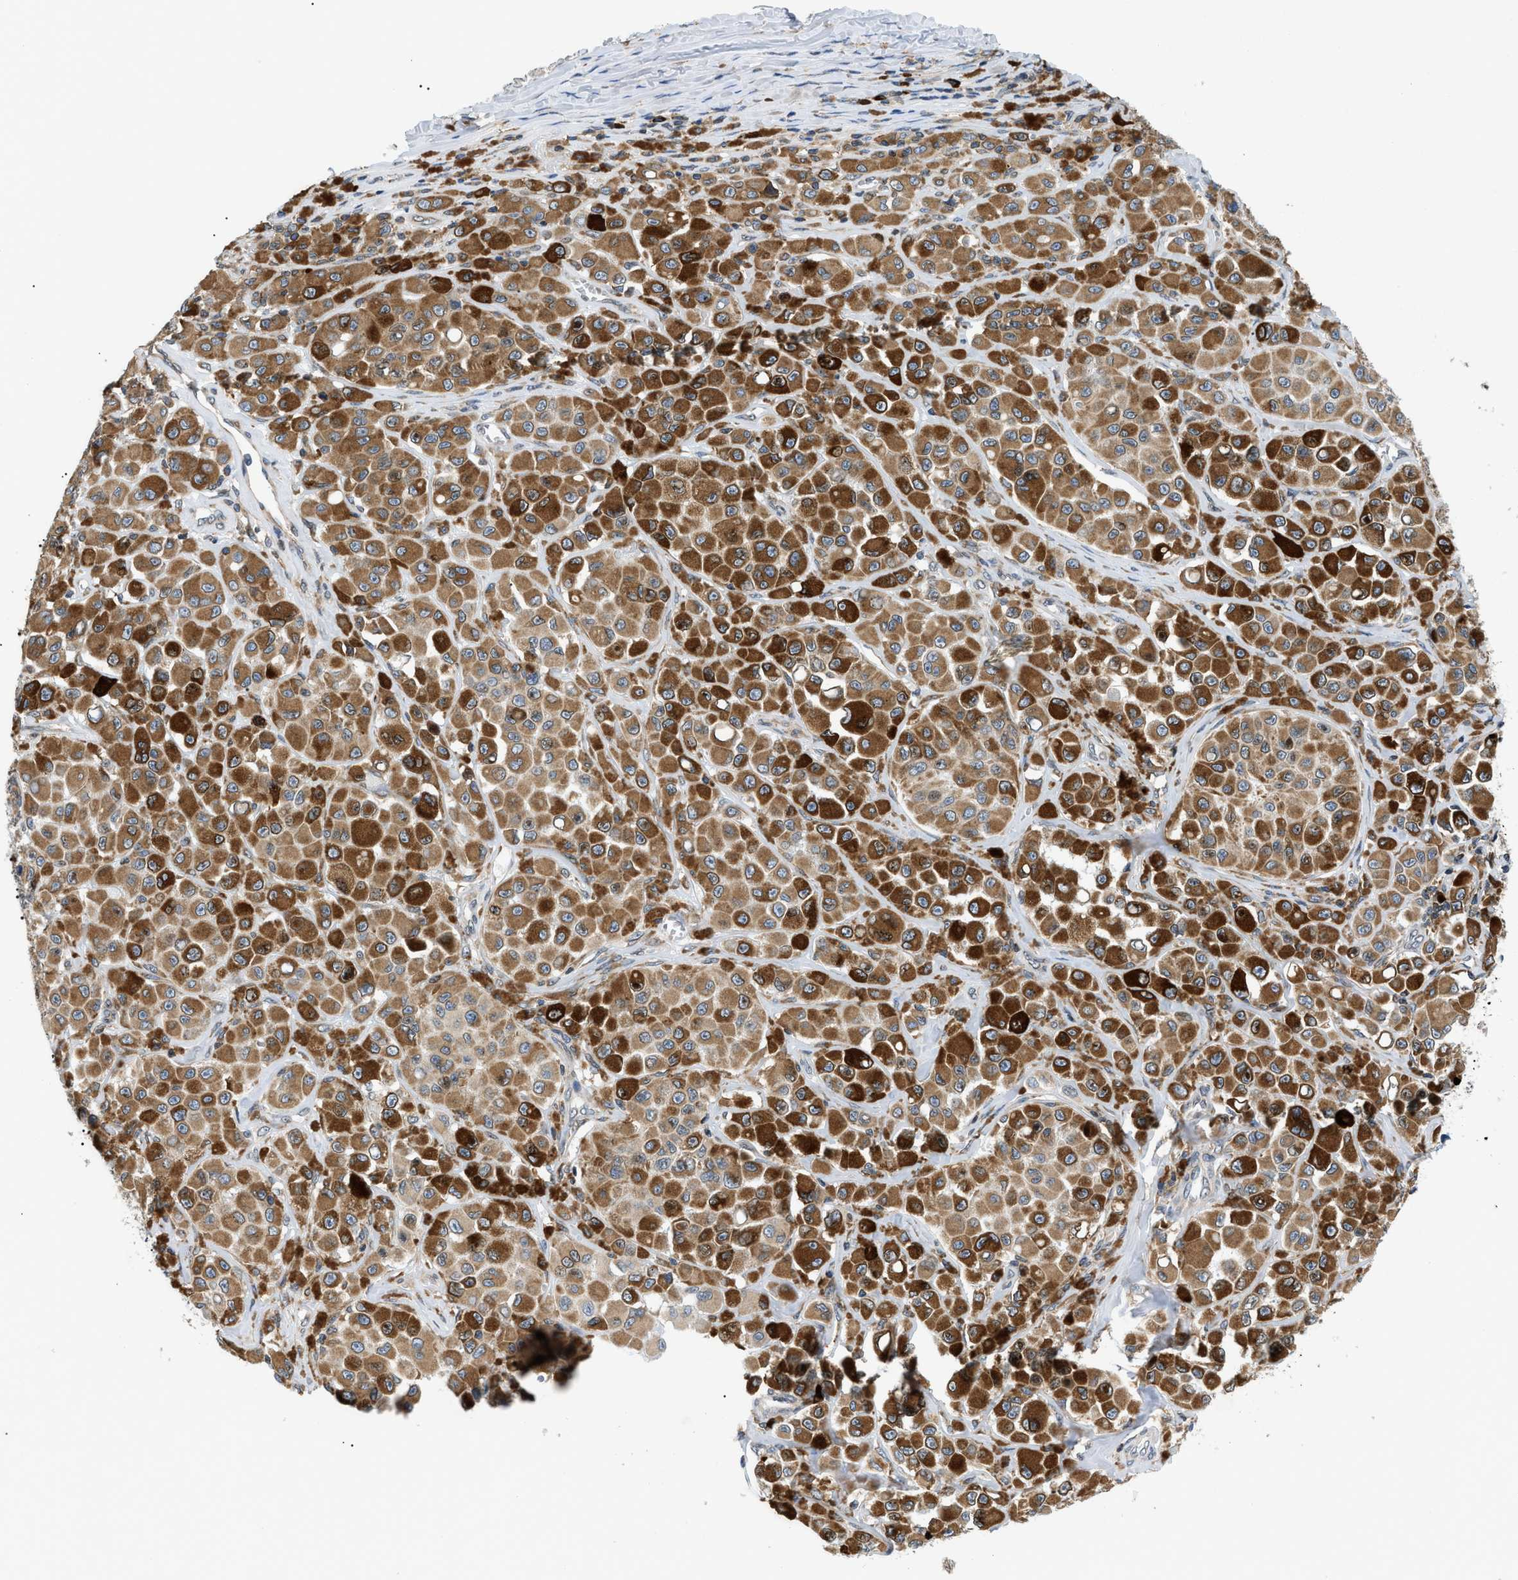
{"staining": {"intensity": "moderate", "quantity": ">75%", "location": "cytoplasmic/membranous"}, "tissue": "melanoma", "cell_type": "Tumor cells", "image_type": "cancer", "snomed": [{"axis": "morphology", "description": "Malignant melanoma, NOS"}, {"axis": "topography", "description": "Skin"}], "caption": "The photomicrograph shows immunohistochemical staining of melanoma. There is moderate cytoplasmic/membranous expression is present in about >75% of tumor cells.", "gene": "DERL1", "patient": {"sex": "male", "age": 84}}